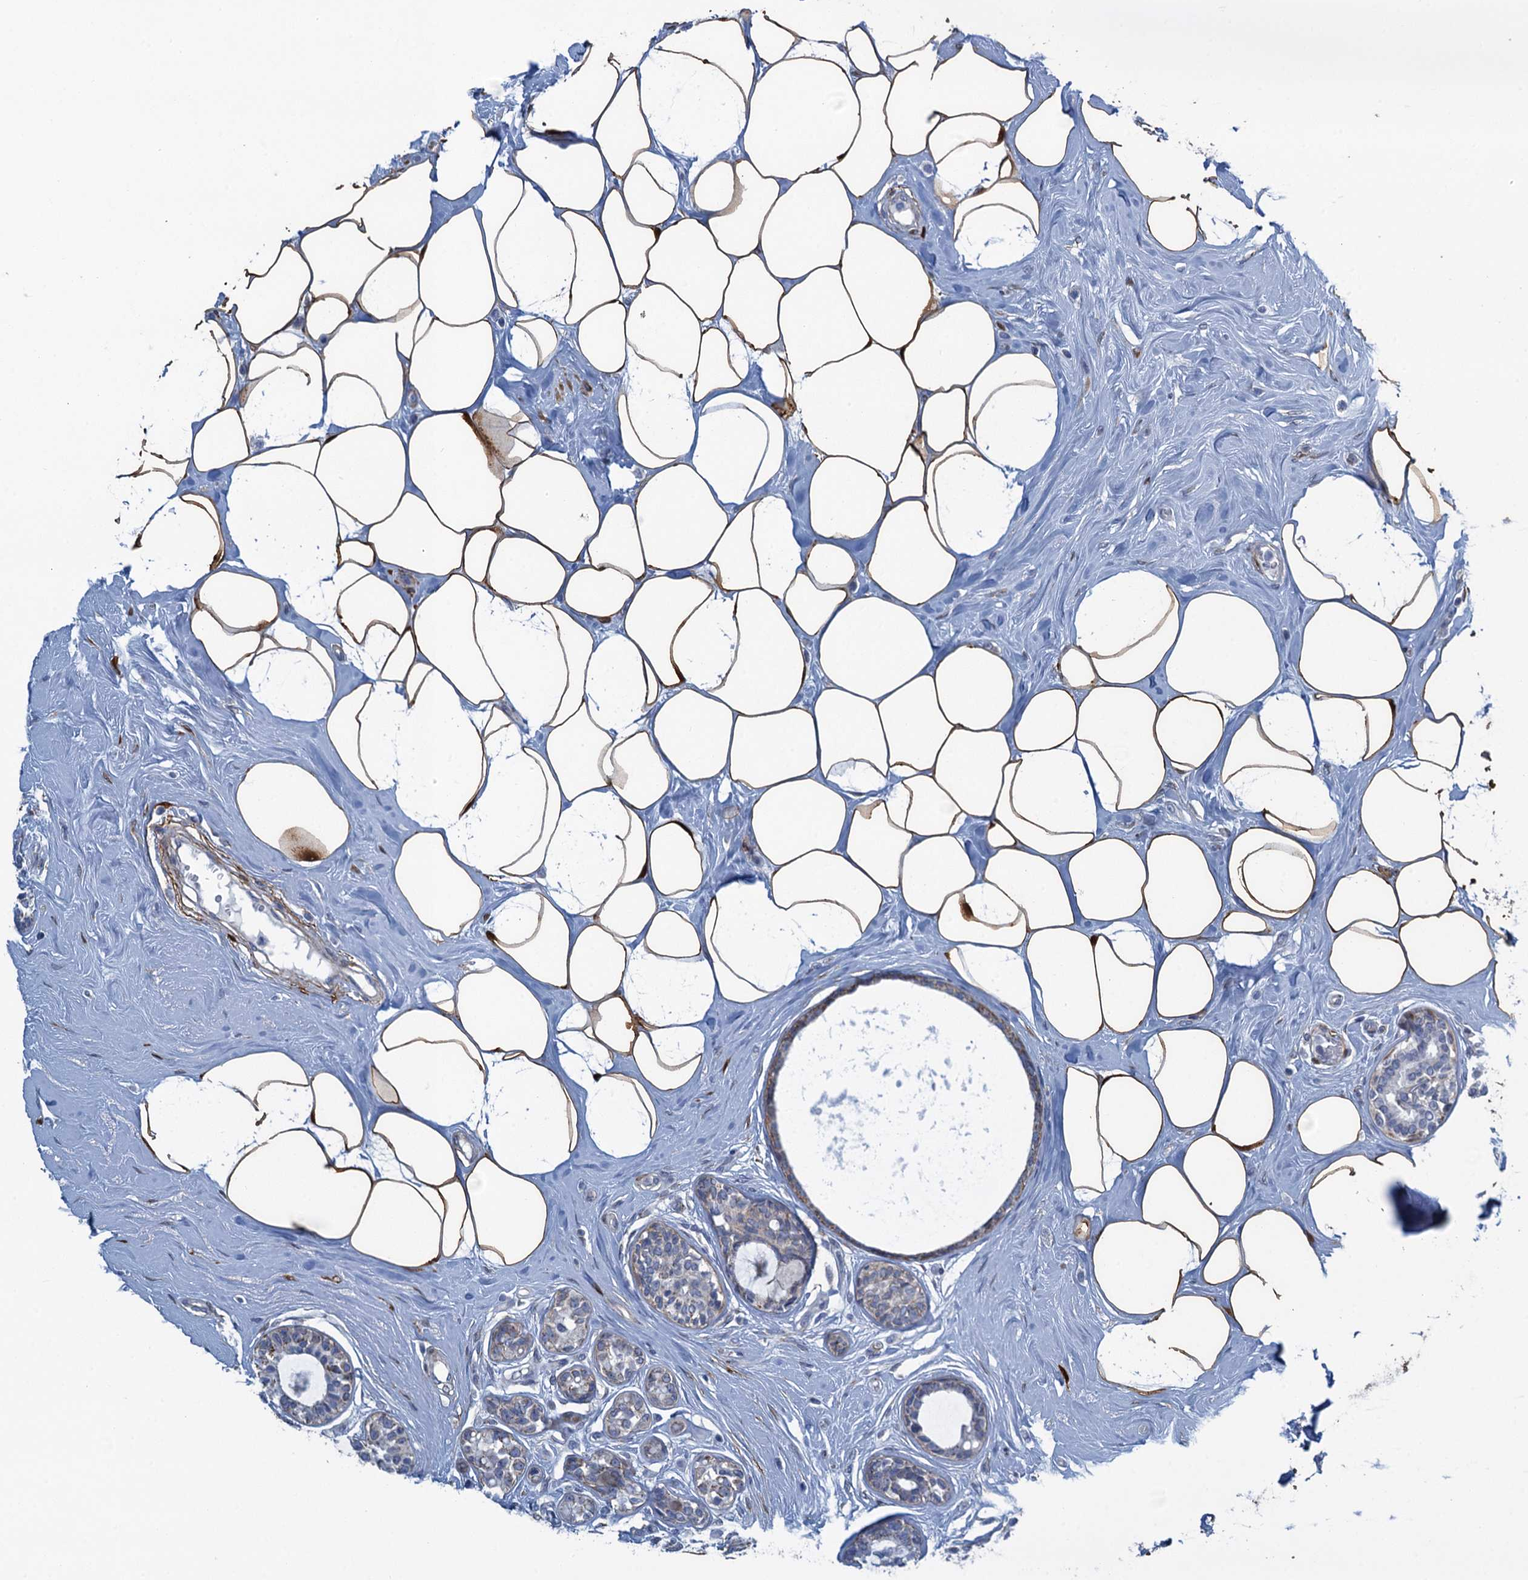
{"staining": {"intensity": "negative", "quantity": "none", "location": "none"}, "tissue": "breast cancer", "cell_type": "Tumor cells", "image_type": "cancer", "snomed": [{"axis": "morphology", "description": "Lobular carcinoma"}, {"axis": "topography", "description": "Breast"}], "caption": "Photomicrograph shows no protein staining in tumor cells of breast cancer tissue.", "gene": "POGLUT3", "patient": {"sex": "female", "age": 51}}